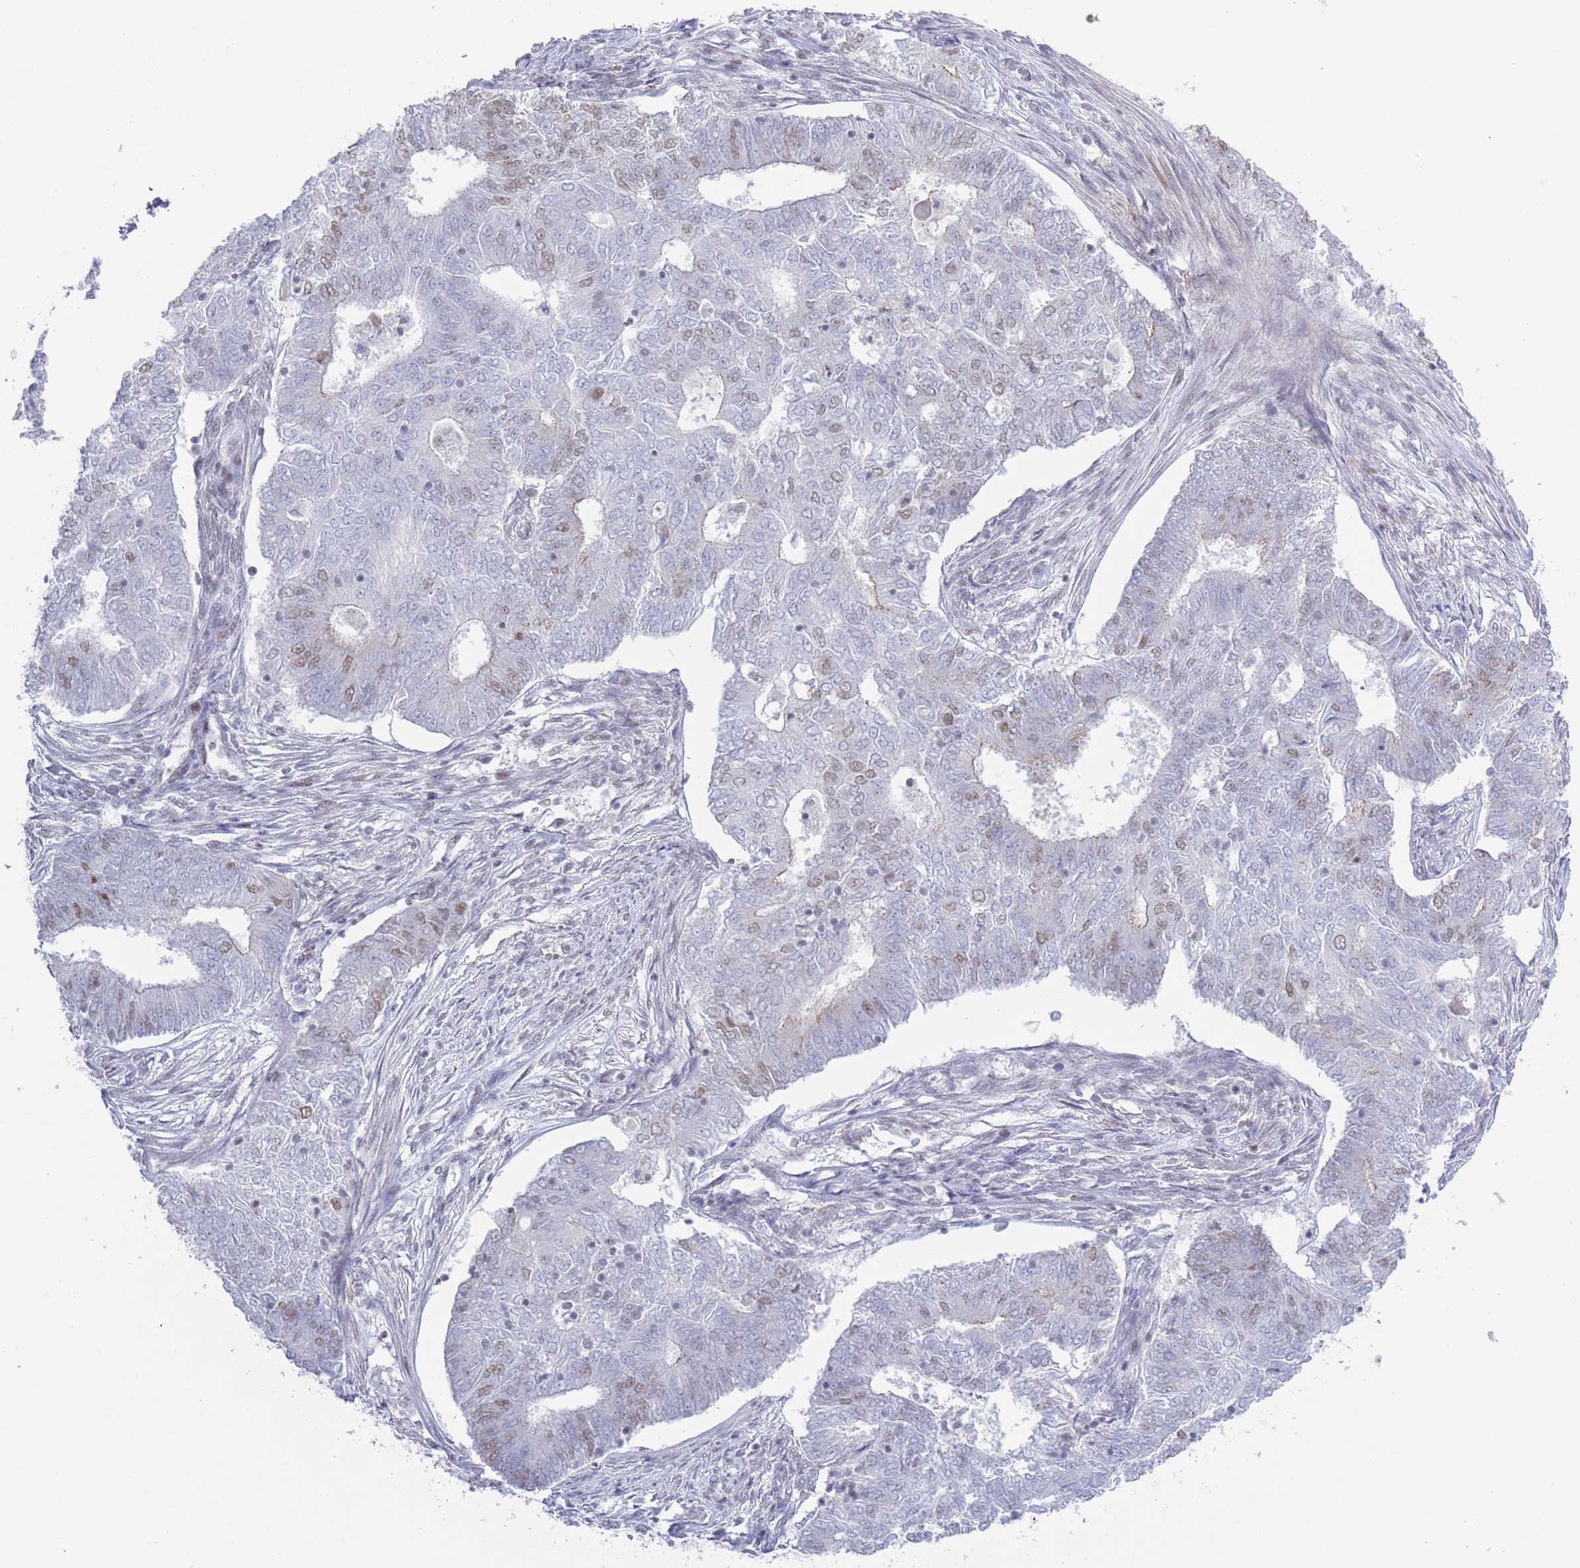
{"staining": {"intensity": "moderate", "quantity": "25%-75%", "location": "nuclear"}, "tissue": "endometrial cancer", "cell_type": "Tumor cells", "image_type": "cancer", "snomed": [{"axis": "morphology", "description": "Adenocarcinoma, NOS"}, {"axis": "topography", "description": "Endometrium"}], "caption": "This is a histology image of IHC staining of endometrial cancer, which shows moderate staining in the nuclear of tumor cells.", "gene": "ZNF382", "patient": {"sex": "female", "age": 62}}